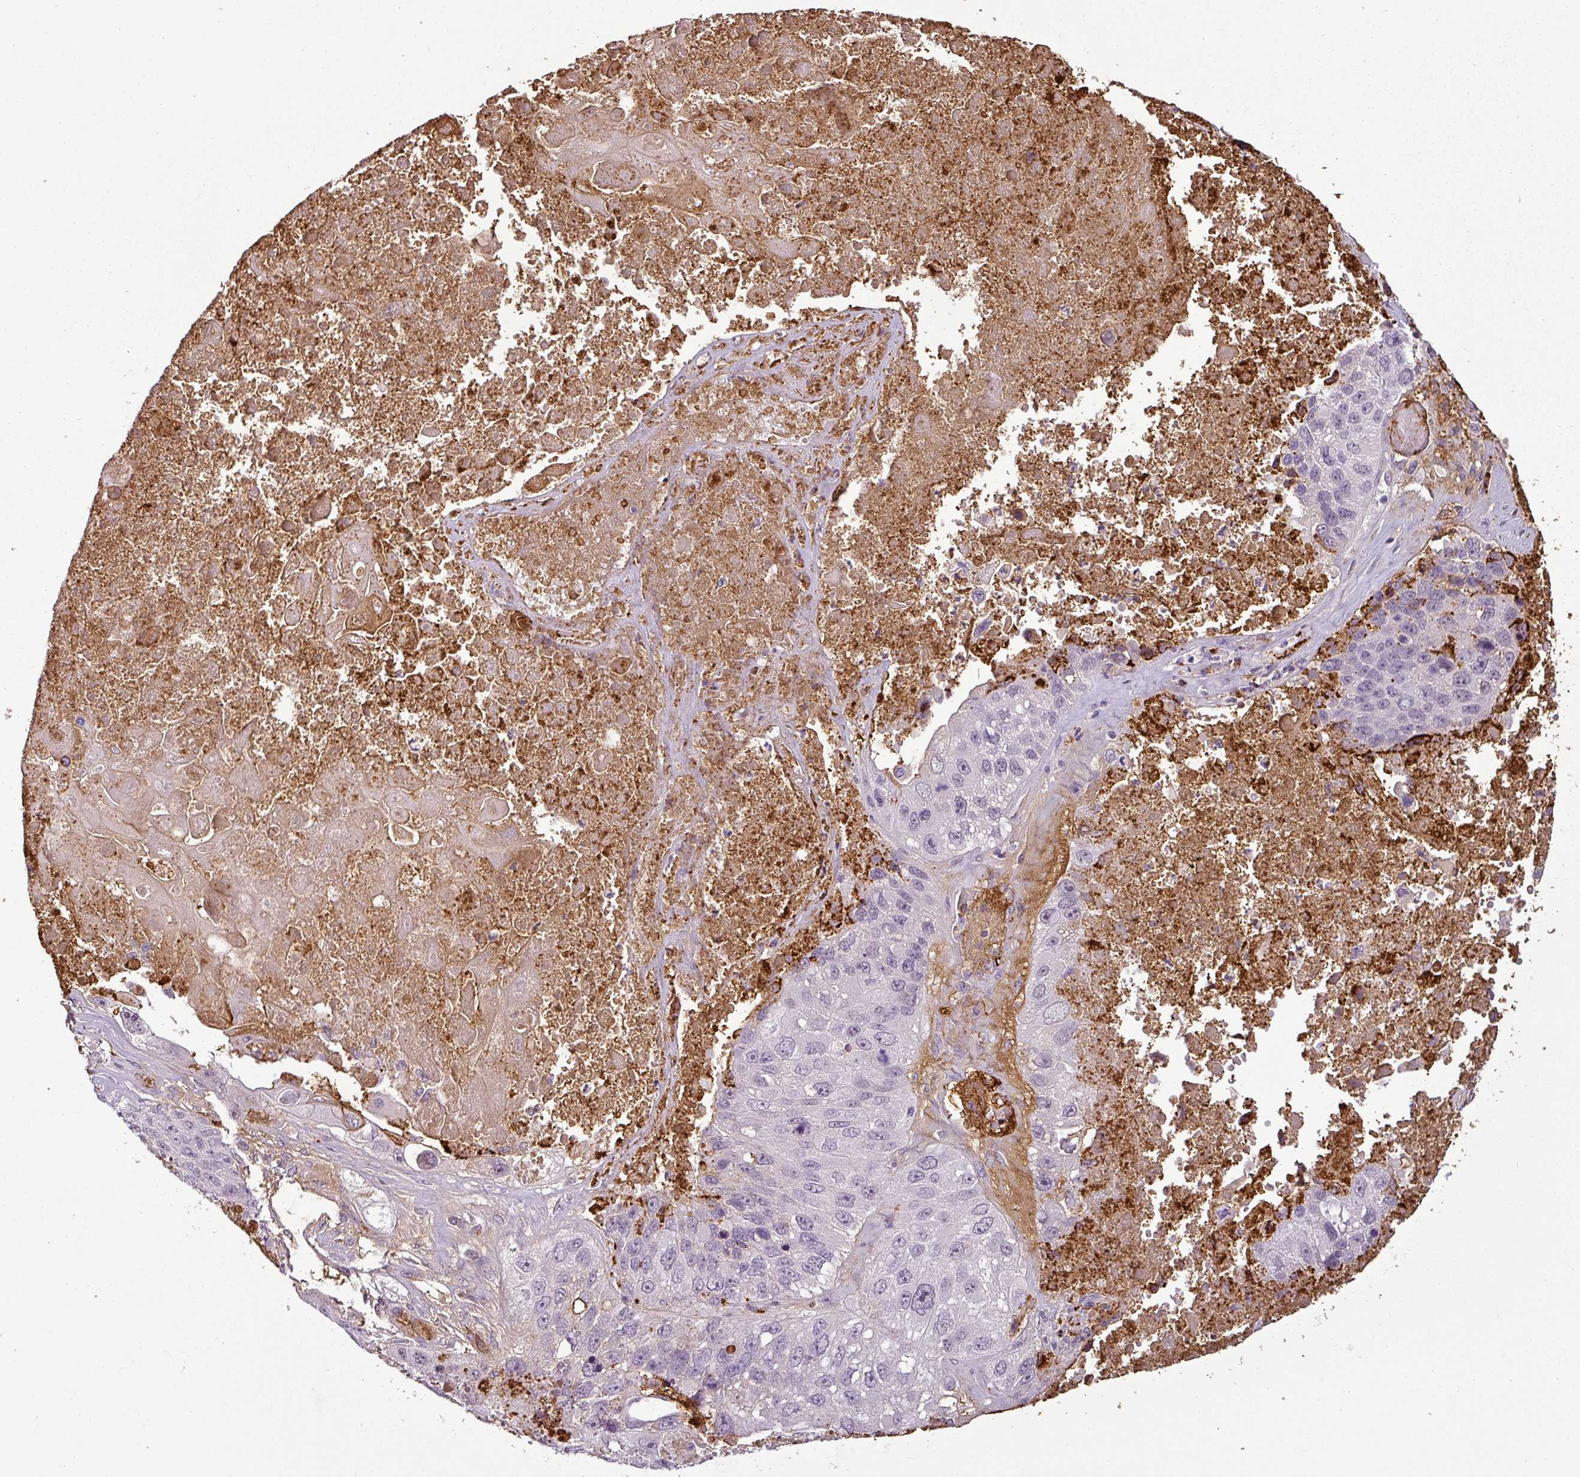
{"staining": {"intensity": "negative", "quantity": "none", "location": "none"}, "tissue": "lung cancer", "cell_type": "Tumor cells", "image_type": "cancer", "snomed": [{"axis": "morphology", "description": "Squamous cell carcinoma, NOS"}, {"axis": "topography", "description": "Lung"}], "caption": "Lung cancer (squamous cell carcinoma) stained for a protein using immunohistochemistry (IHC) displays no positivity tumor cells.", "gene": "APOC1", "patient": {"sex": "male", "age": 61}}